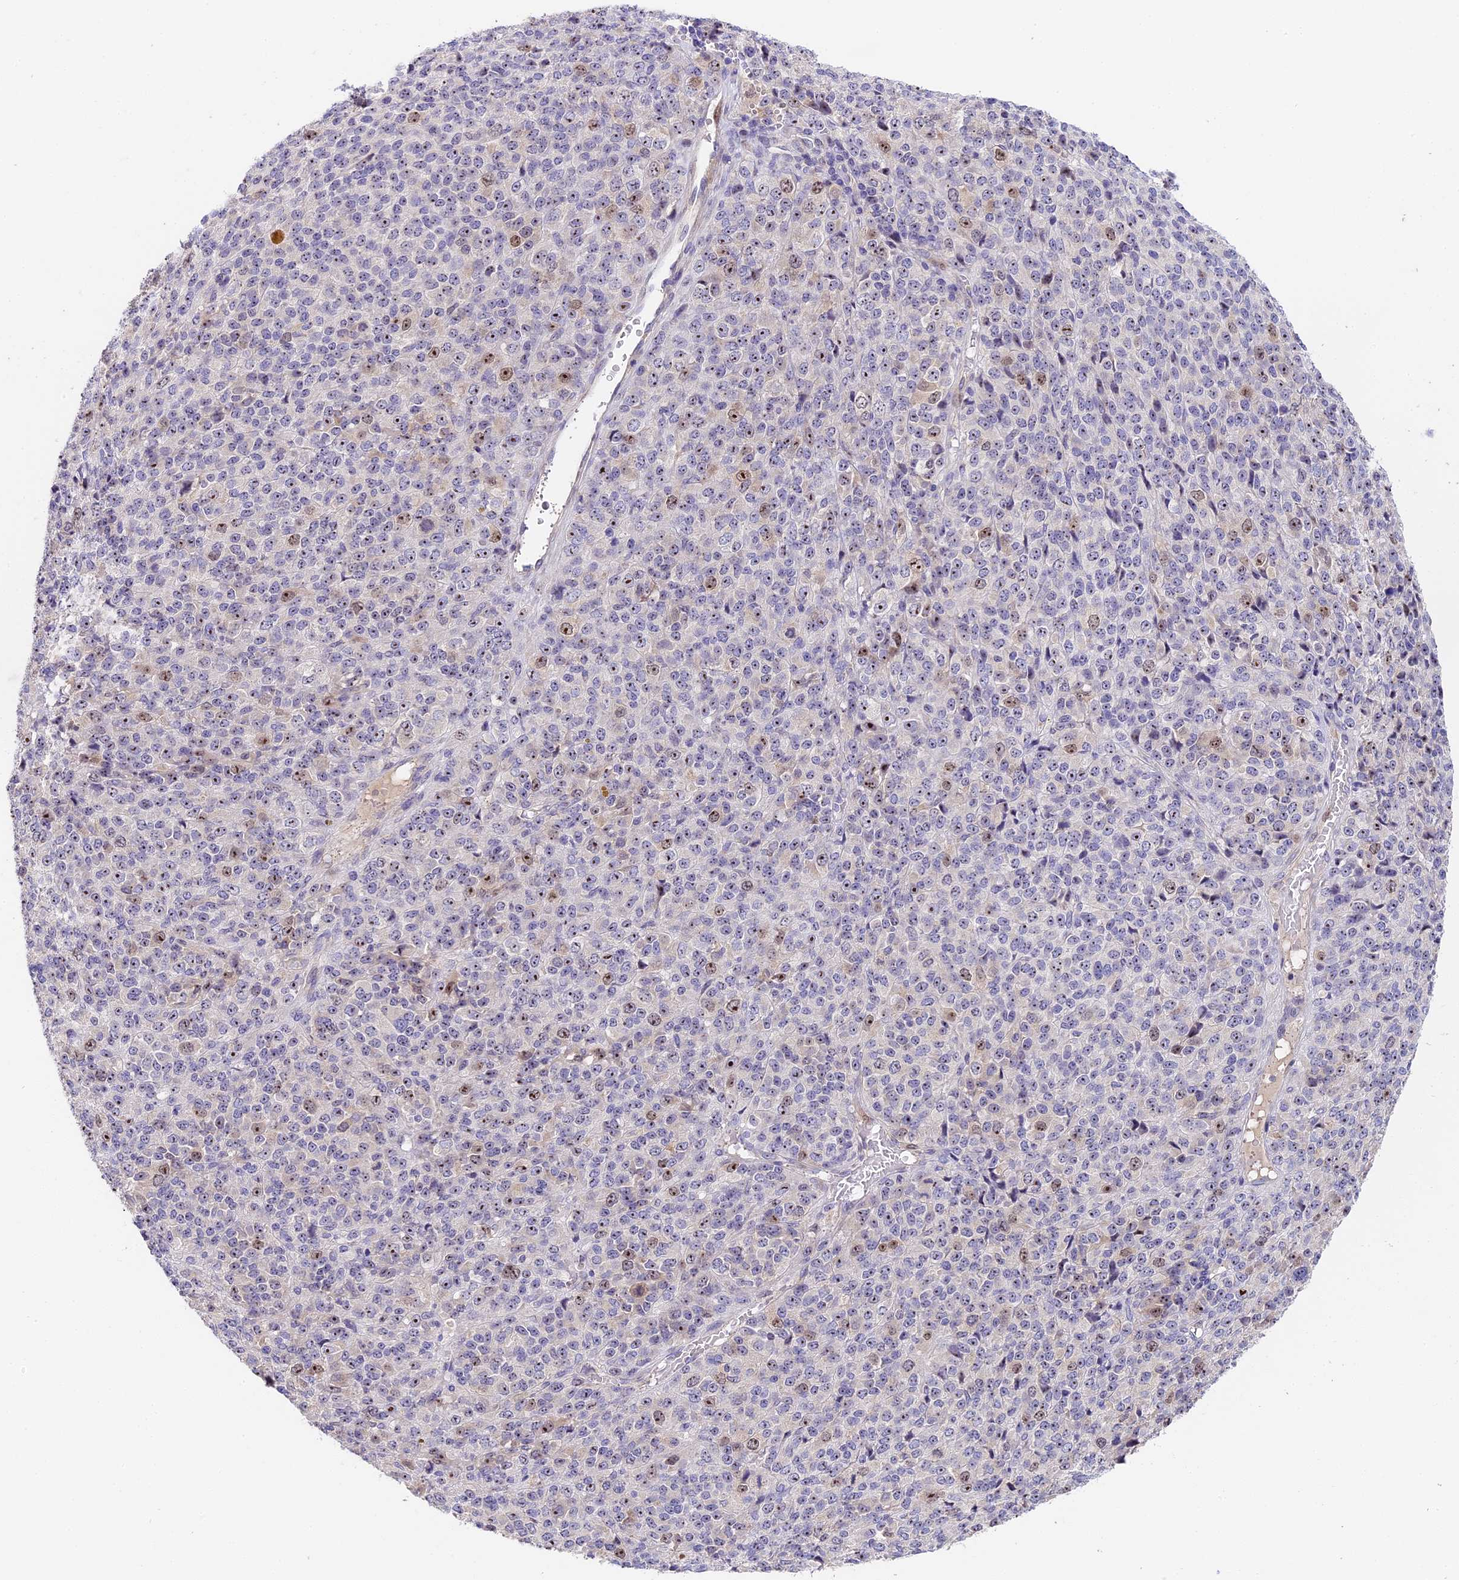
{"staining": {"intensity": "moderate", "quantity": "<25%", "location": "nuclear"}, "tissue": "melanoma", "cell_type": "Tumor cells", "image_type": "cancer", "snomed": [{"axis": "morphology", "description": "Malignant melanoma, Metastatic site"}, {"axis": "topography", "description": "Brain"}], "caption": "Melanoma tissue reveals moderate nuclear staining in about <25% of tumor cells", "gene": "RAD51", "patient": {"sex": "female", "age": 56}}